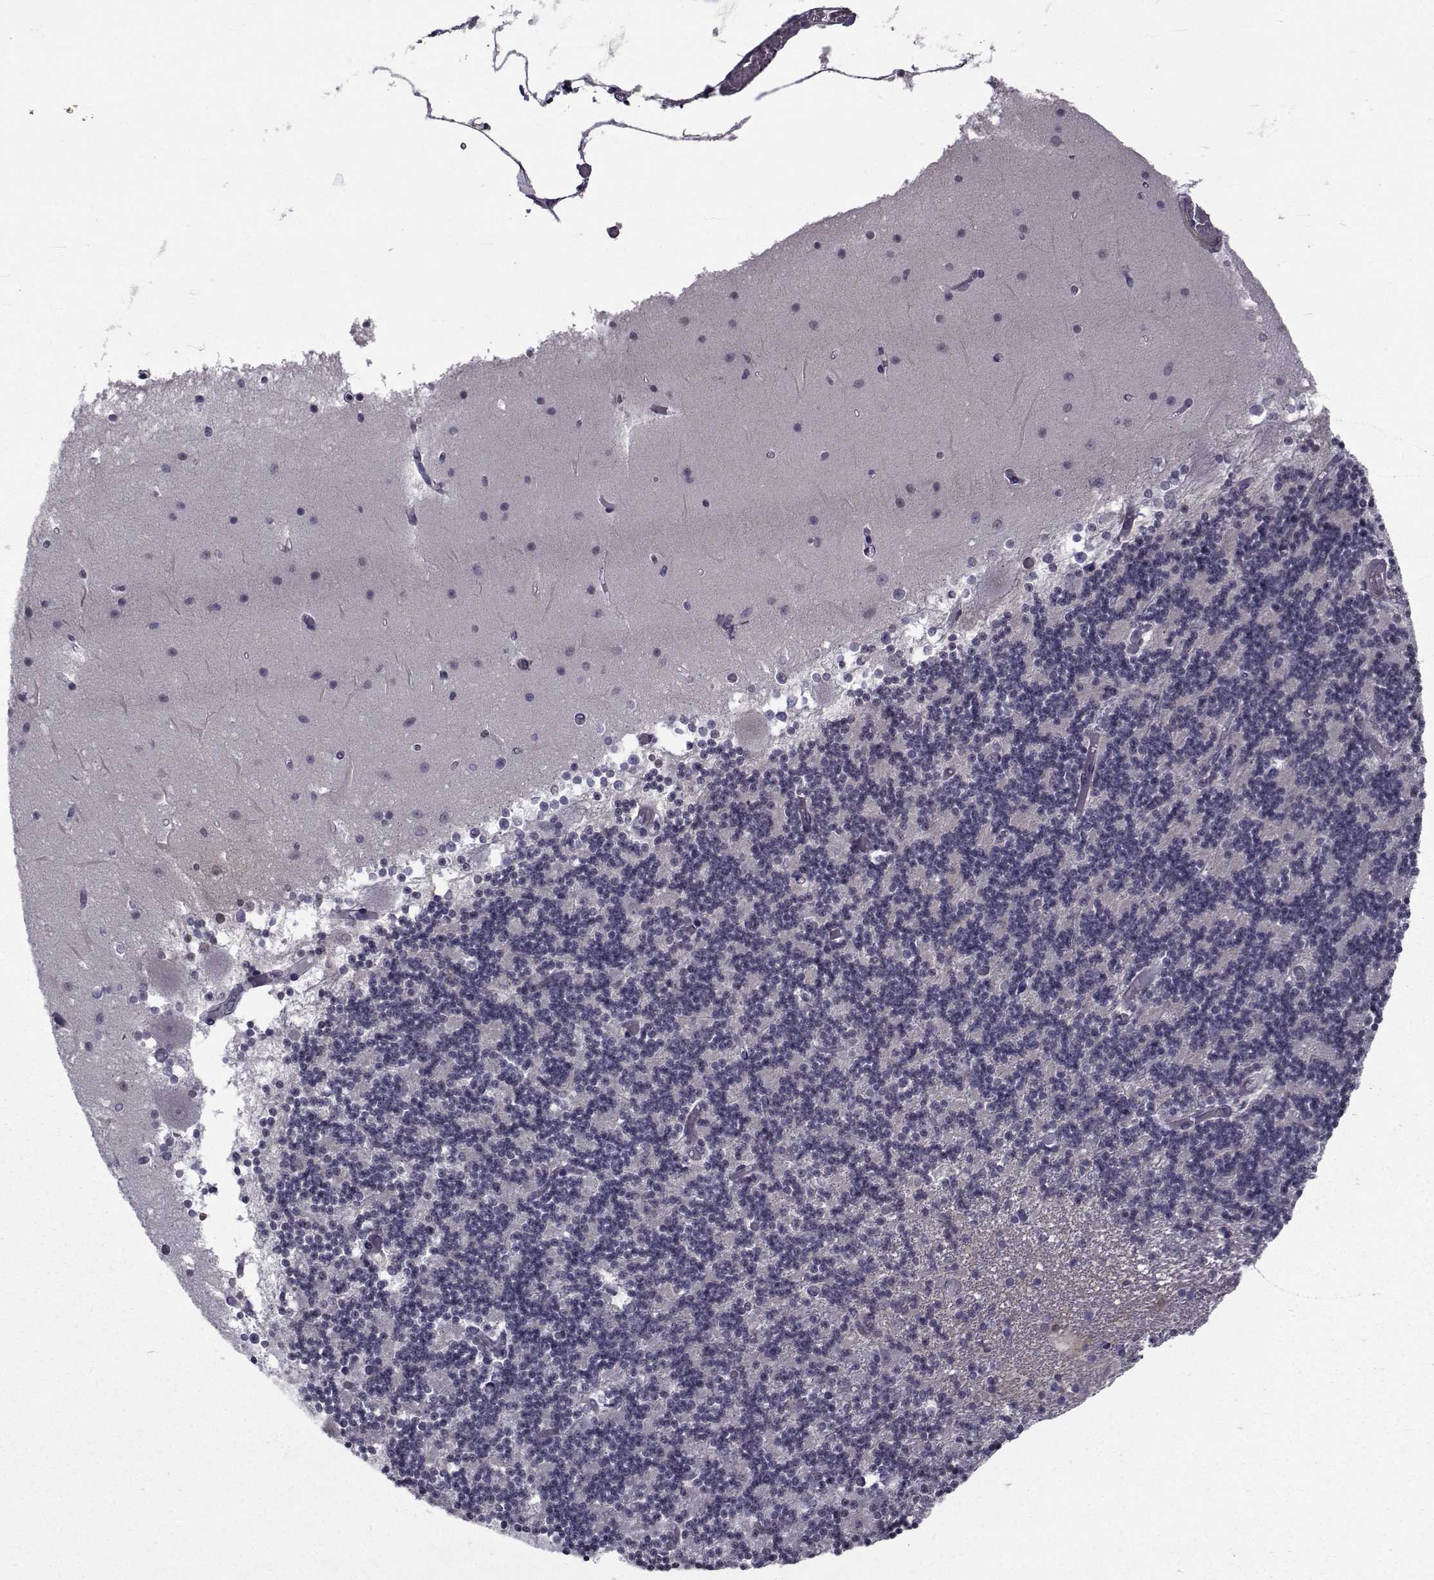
{"staining": {"intensity": "negative", "quantity": "none", "location": "none"}, "tissue": "cerebellum", "cell_type": "Cells in granular layer", "image_type": "normal", "snomed": [{"axis": "morphology", "description": "Normal tissue, NOS"}, {"axis": "topography", "description": "Cerebellum"}], "caption": "Immunohistochemistry (IHC) of unremarkable human cerebellum displays no positivity in cells in granular layer.", "gene": "CFAP74", "patient": {"sex": "female", "age": 28}}